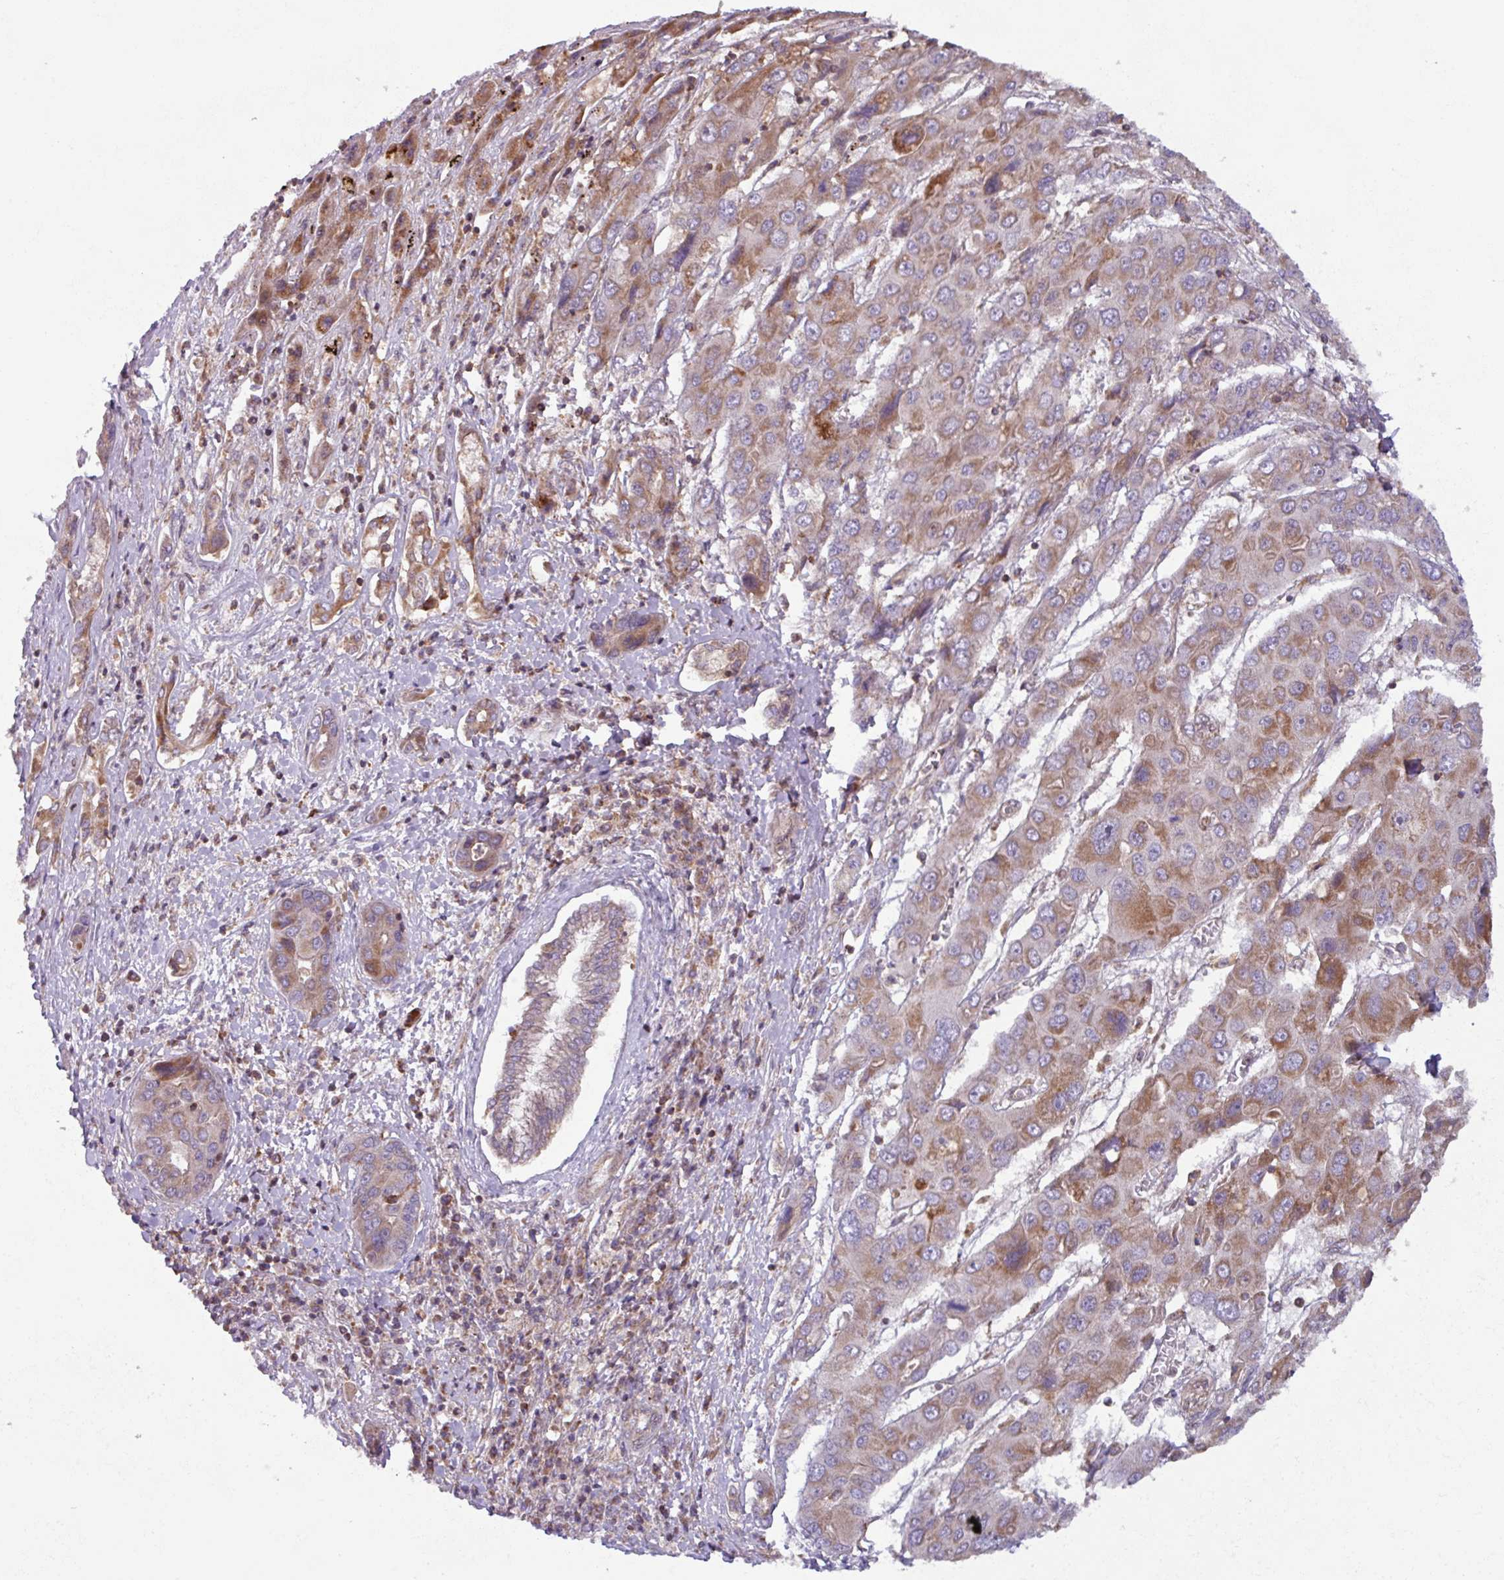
{"staining": {"intensity": "weak", "quantity": ">75%", "location": "cytoplasmic/membranous"}, "tissue": "liver cancer", "cell_type": "Tumor cells", "image_type": "cancer", "snomed": [{"axis": "morphology", "description": "Cholangiocarcinoma"}, {"axis": "topography", "description": "Liver"}], "caption": "Protein staining exhibits weak cytoplasmic/membranous staining in about >75% of tumor cells in cholangiocarcinoma (liver).", "gene": "PLEKHD1", "patient": {"sex": "male", "age": 67}}